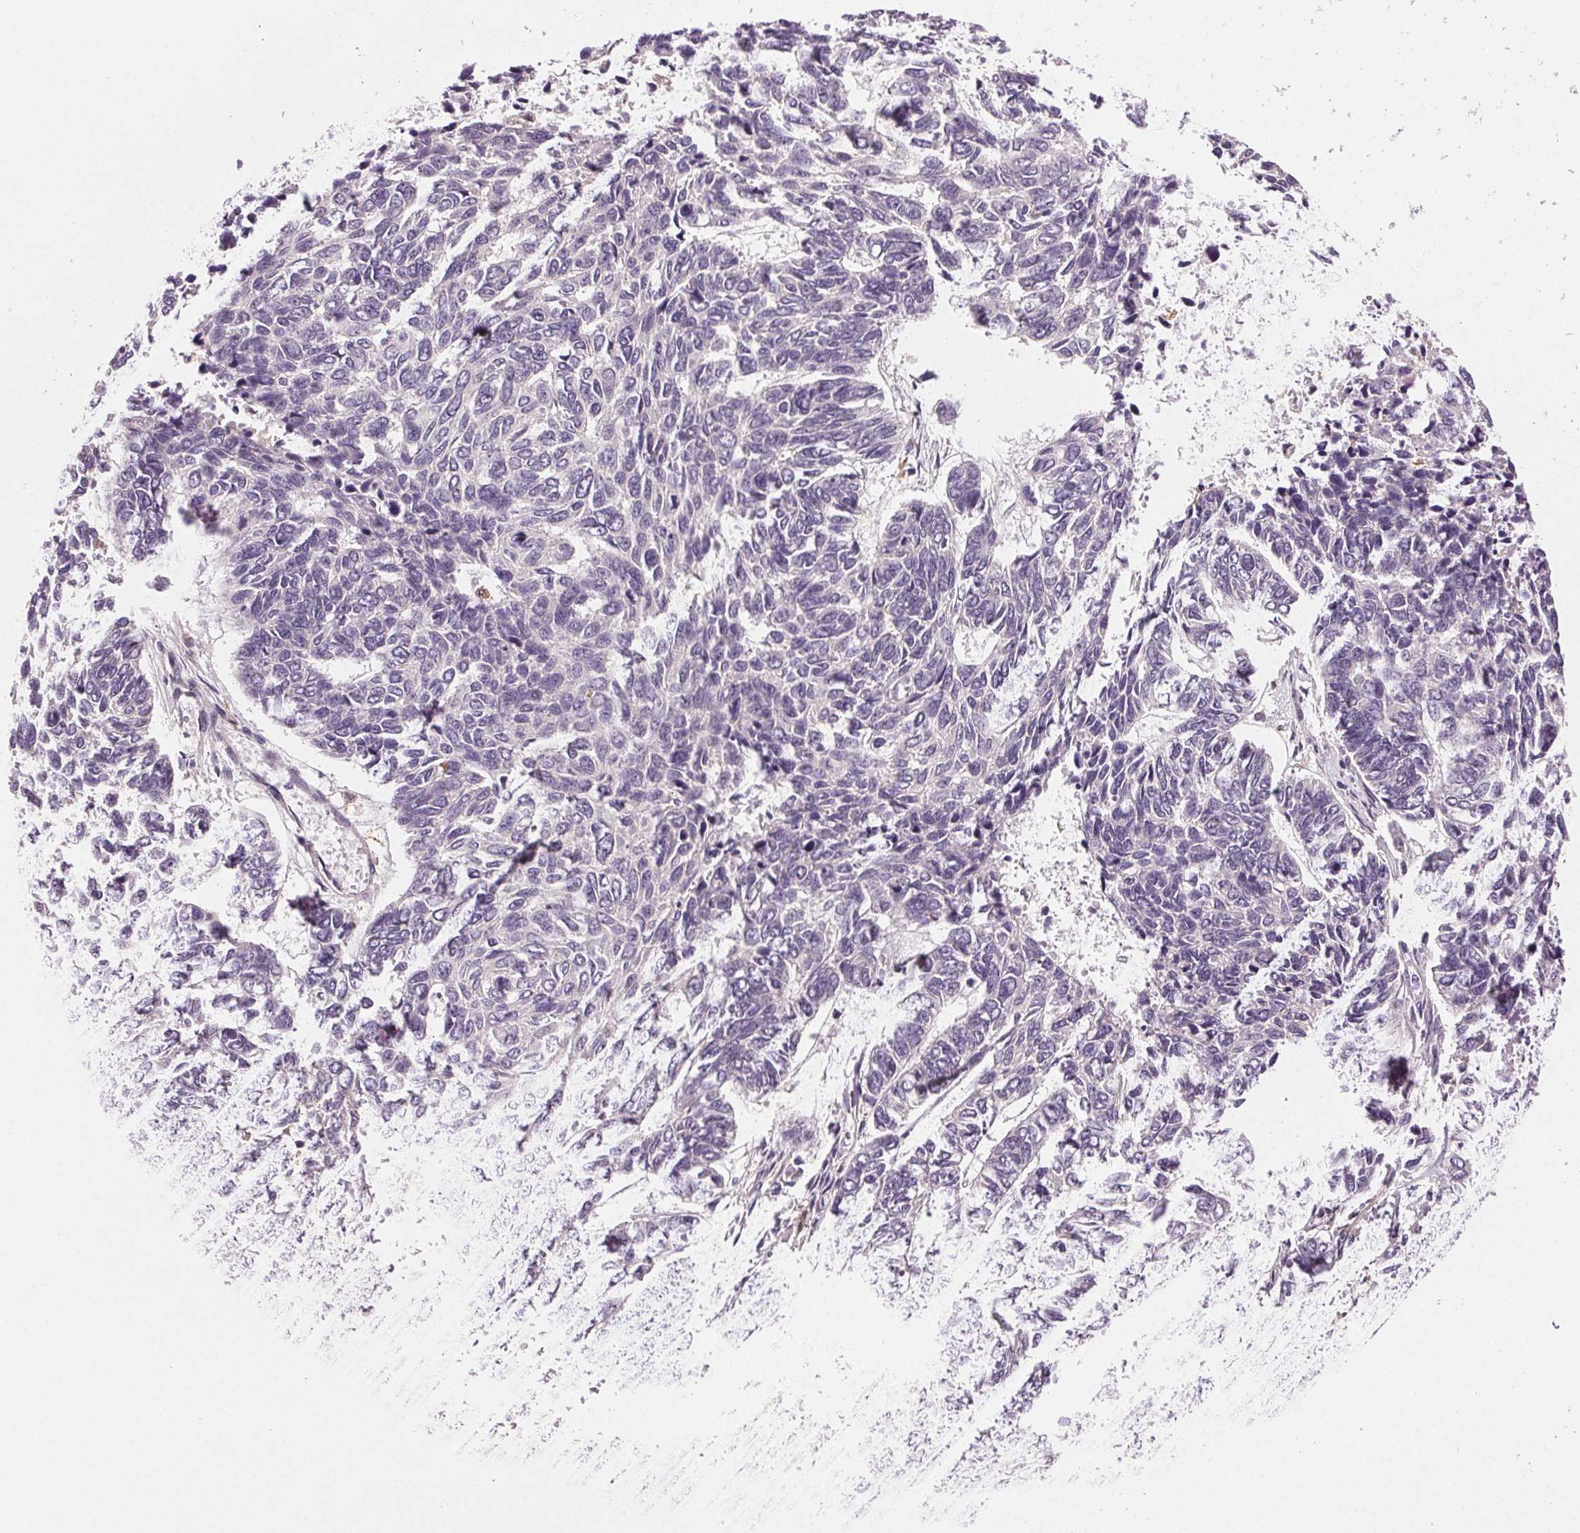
{"staining": {"intensity": "negative", "quantity": "none", "location": "none"}, "tissue": "skin cancer", "cell_type": "Tumor cells", "image_type": "cancer", "snomed": [{"axis": "morphology", "description": "Basal cell carcinoma"}, {"axis": "topography", "description": "Skin"}], "caption": "Immunohistochemistry of human skin basal cell carcinoma shows no expression in tumor cells.", "gene": "BSDC1", "patient": {"sex": "female", "age": 65}}